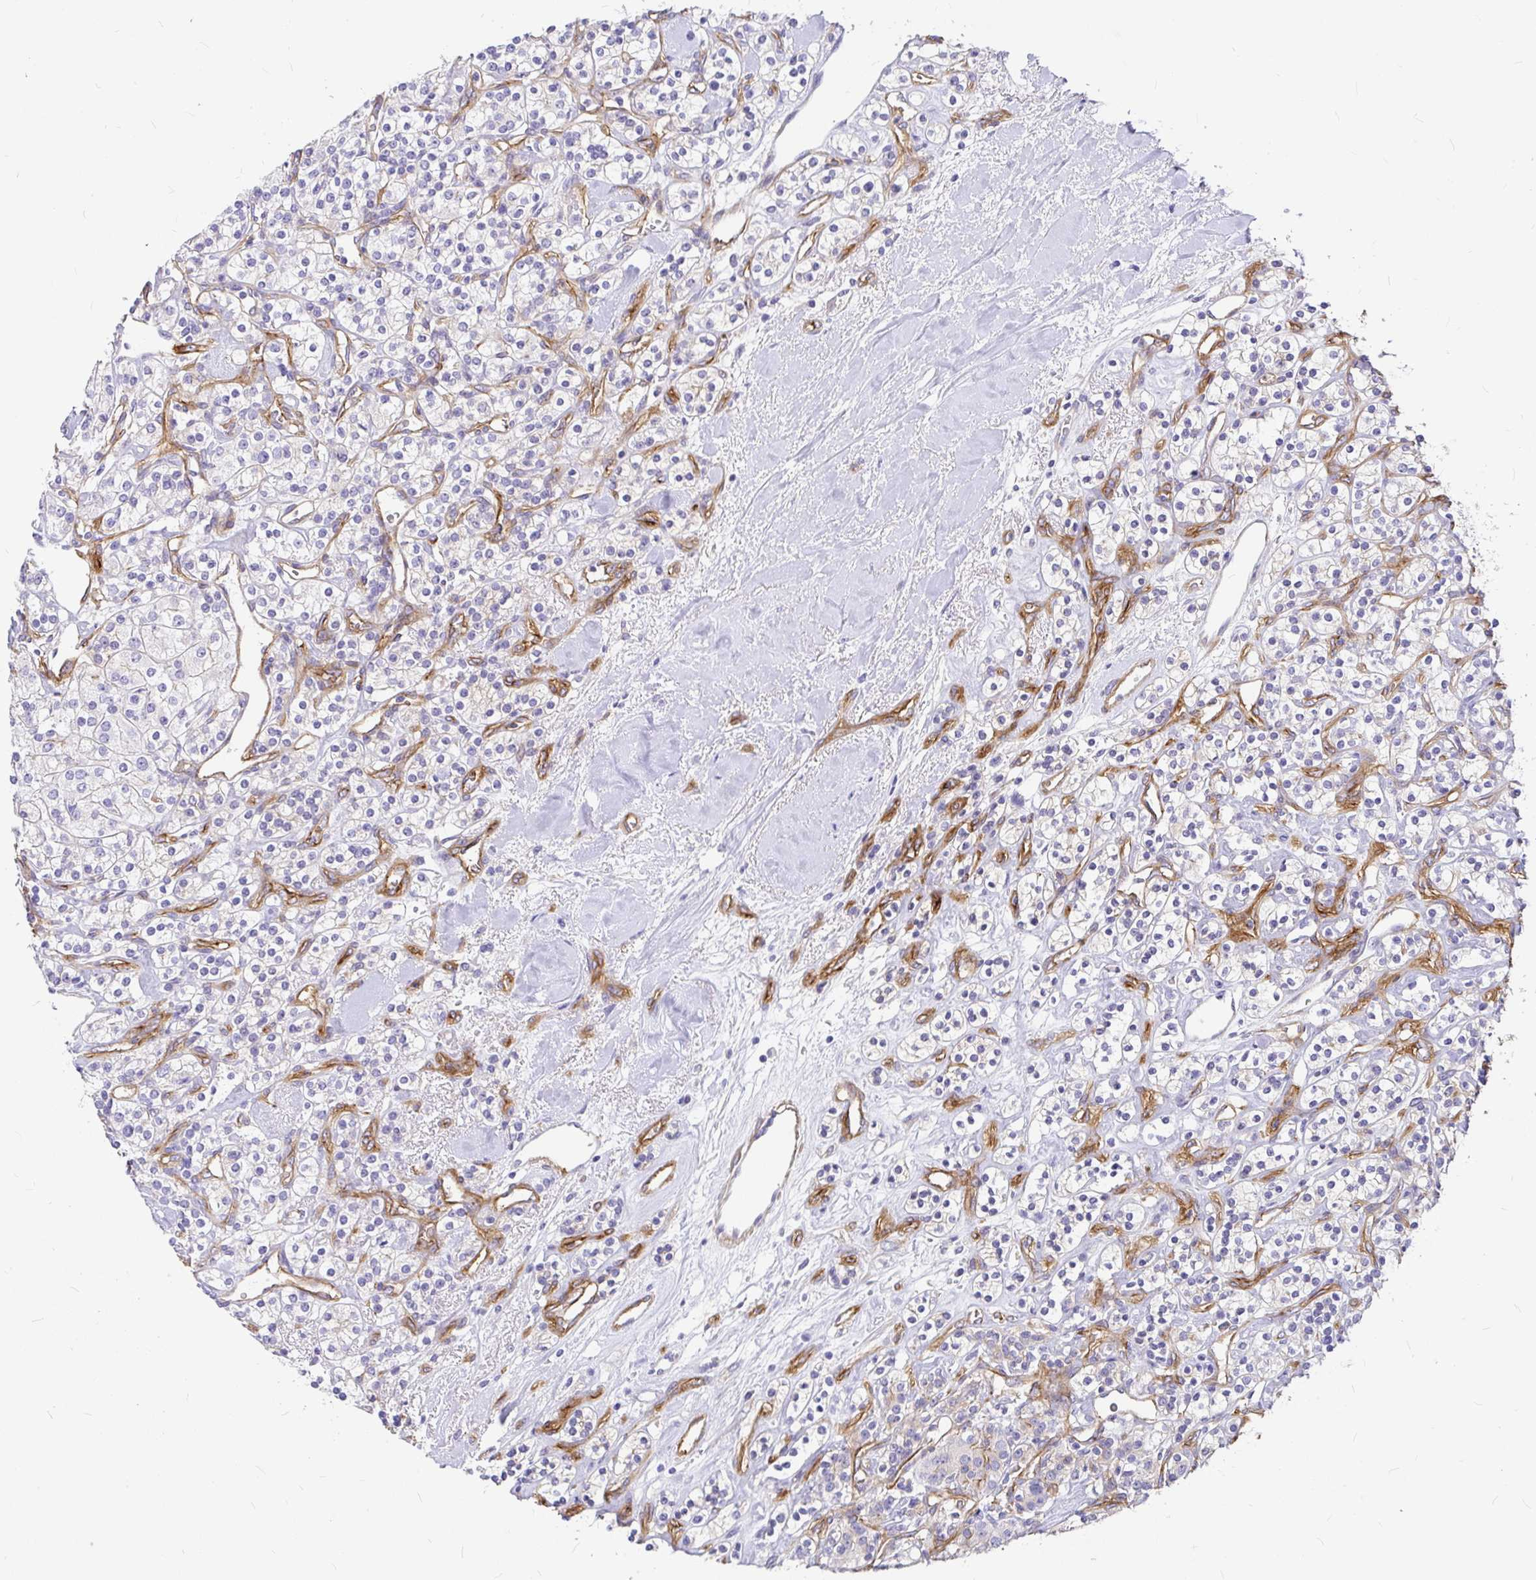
{"staining": {"intensity": "negative", "quantity": "none", "location": "none"}, "tissue": "renal cancer", "cell_type": "Tumor cells", "image_type": "cancer", "snomed": [{"axis": "morphology", "description": "Adenocarcinoma, NOS"}, {"axis": "topography", "description": "Kidney"}], "caption": "Immunohistochemistry of renal adenocarcinoma shows no positivity in tumor cells. (Brightfield microscopy of DAB (3,3'-diaminobenzidine) immunohistochemistry at high magnification).", "gene": "MYO1B", "patient": {"sex": "male", "age": 77}}